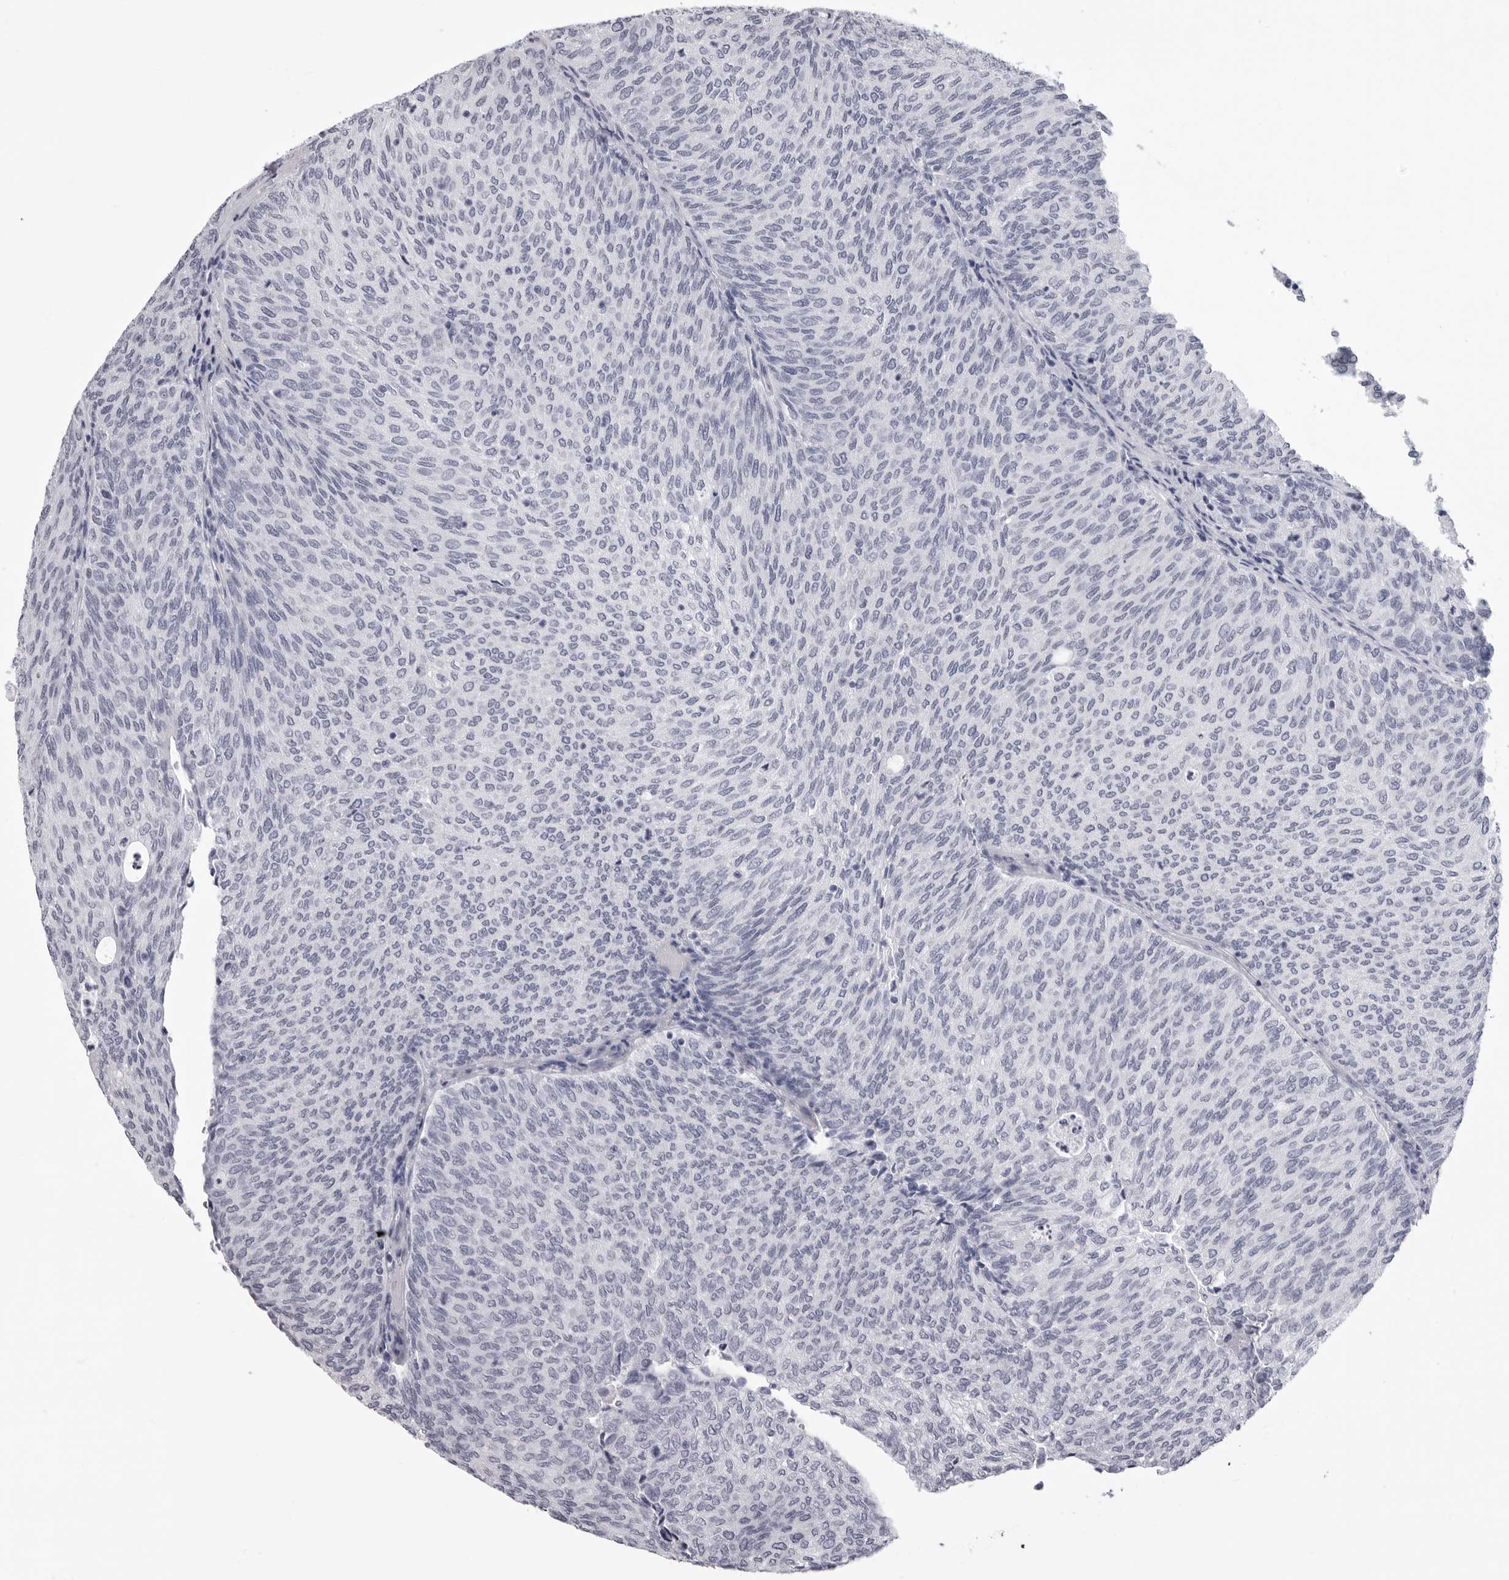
{"staining": {"intensity": "negative", "quantity": "none", "location": "none"}, "tissue": "urothelial cancer", "cell_type": "Tumor cells", "image_type": "cancer", "snomed": [{"axis": "morphology", "description": "Urothelial carcinoma, Low grade"}, {"axis": "topography", "description": "Urinary bladder"}], "caption": "Tumor cells show no significant protein expression in urothelial cancer.", "gene": "LGALS4", "patient": {"sex": "female", "age": 79}}